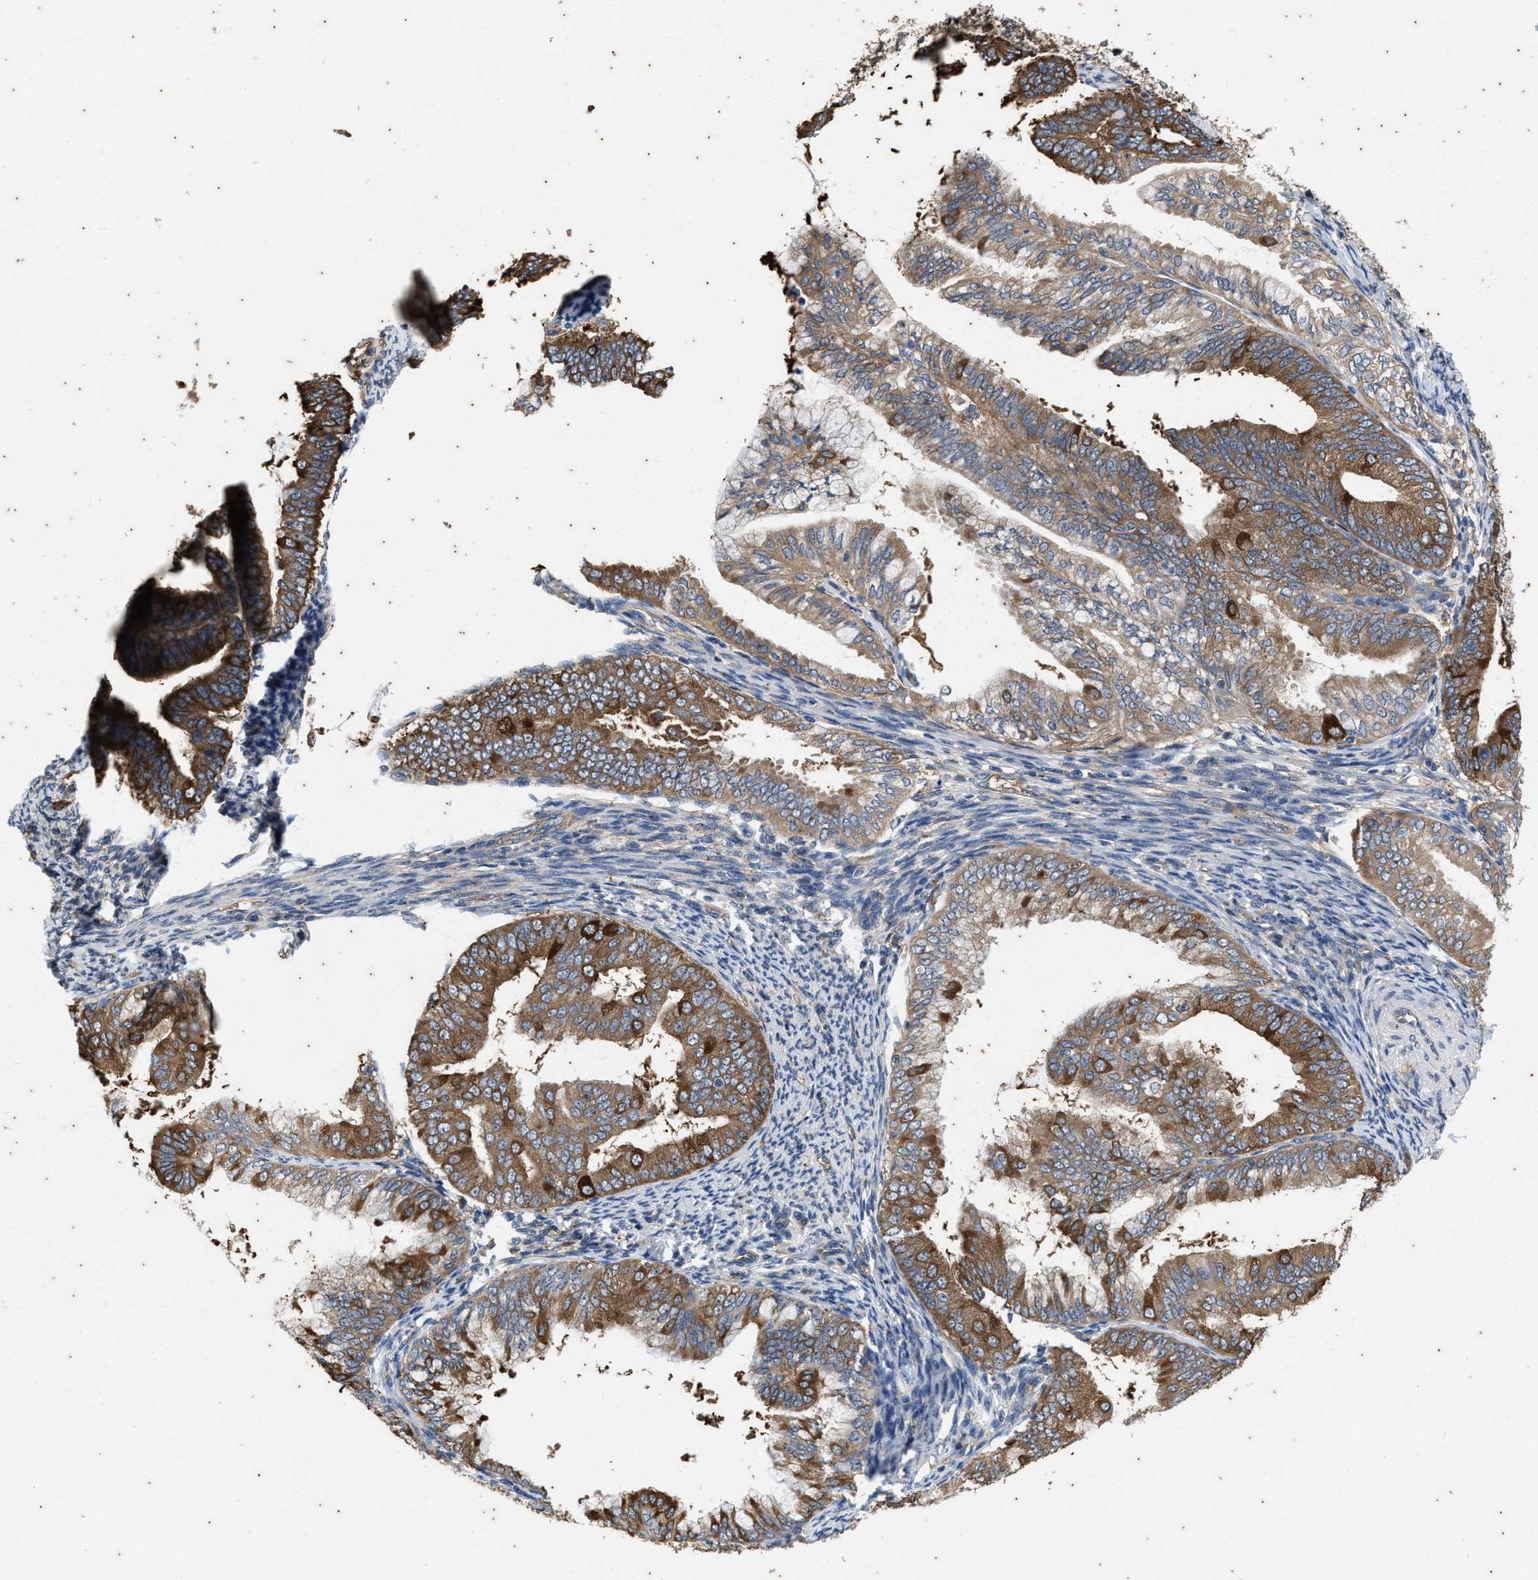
{"staining": {"intensity": "moderate", "quantity": ">75%", "location": "cytoplasmic/membranous"}, "tissue": "endometrial cancer", "cell_type": "Tumor cells", "image_type": "cancer", "snomed": [{"axis": "morphology", "description": "Adenocarcinoma, NOS"}, {"axis": "topography", "description": "Endometrium"}], "caption": "The image shows a brown stain indicating the presence of a protein in the cytoplasmic/membranous of tumor cells in adenocarcinoma (endometrial).", "gene": "COX19", "patient": {"sex": "female", "age": 63}}